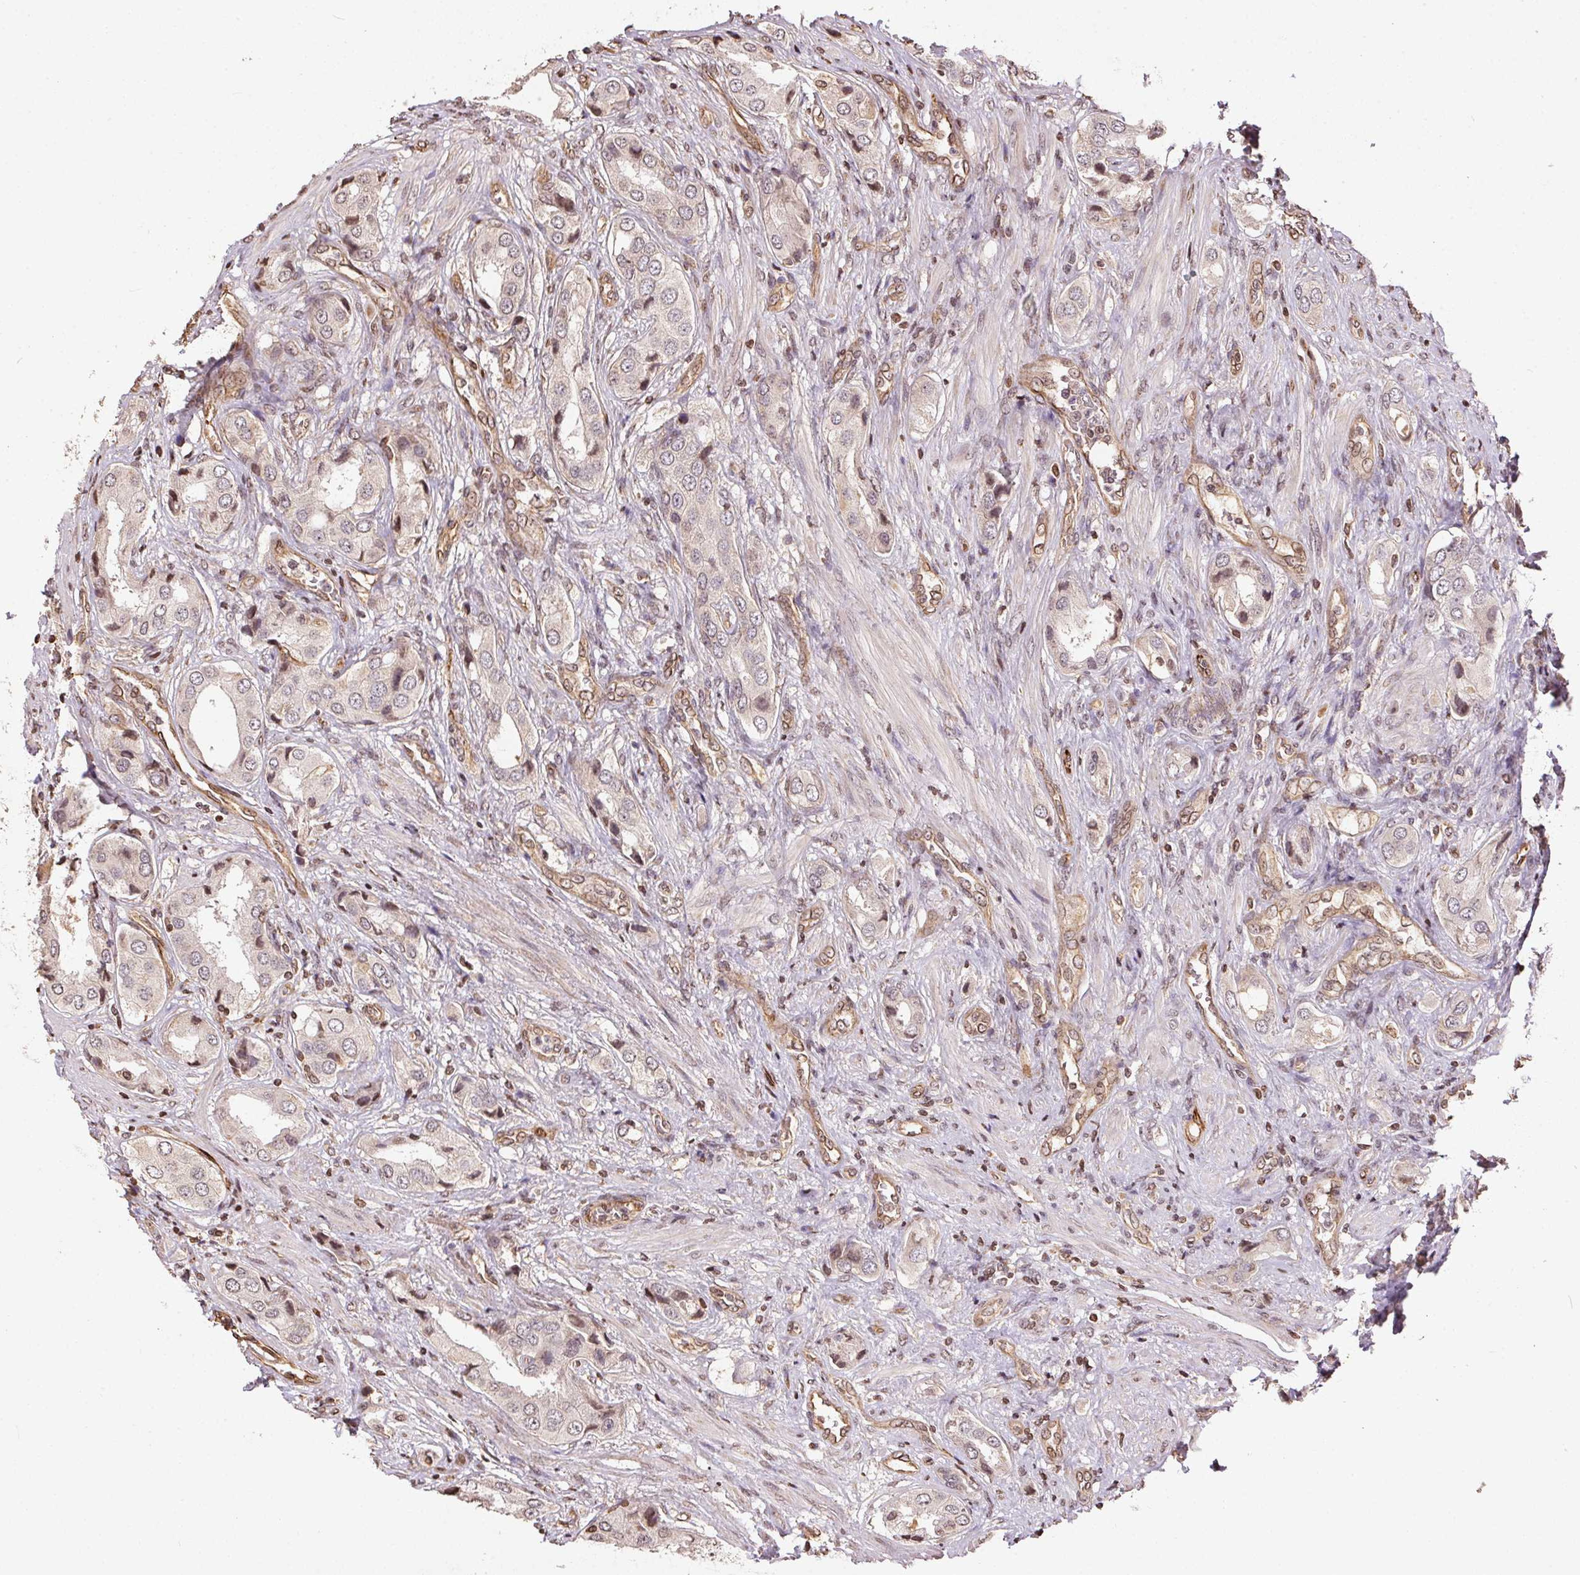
{"staining": {"intensity": "weak", "quantity": "25%-75%", "location": "cytoplasmic/membranous"}, "tissue": "prostate cancer", "cell_type": "Tumor cells", "image_type": "cancer", "snomed": [{"axis": "morphology", "description": "Adenocarcinoma, NOS"}, {"axis": "topography", "description": "Prostate"}], "caption": "A histopathology image of human prostate cancer stained for a protein demonstrates weak cytoplasmic/membranous brown staining in tumor cells.", "gene": "SPRED2", "patient": {"sex": "male", "age": 63}}